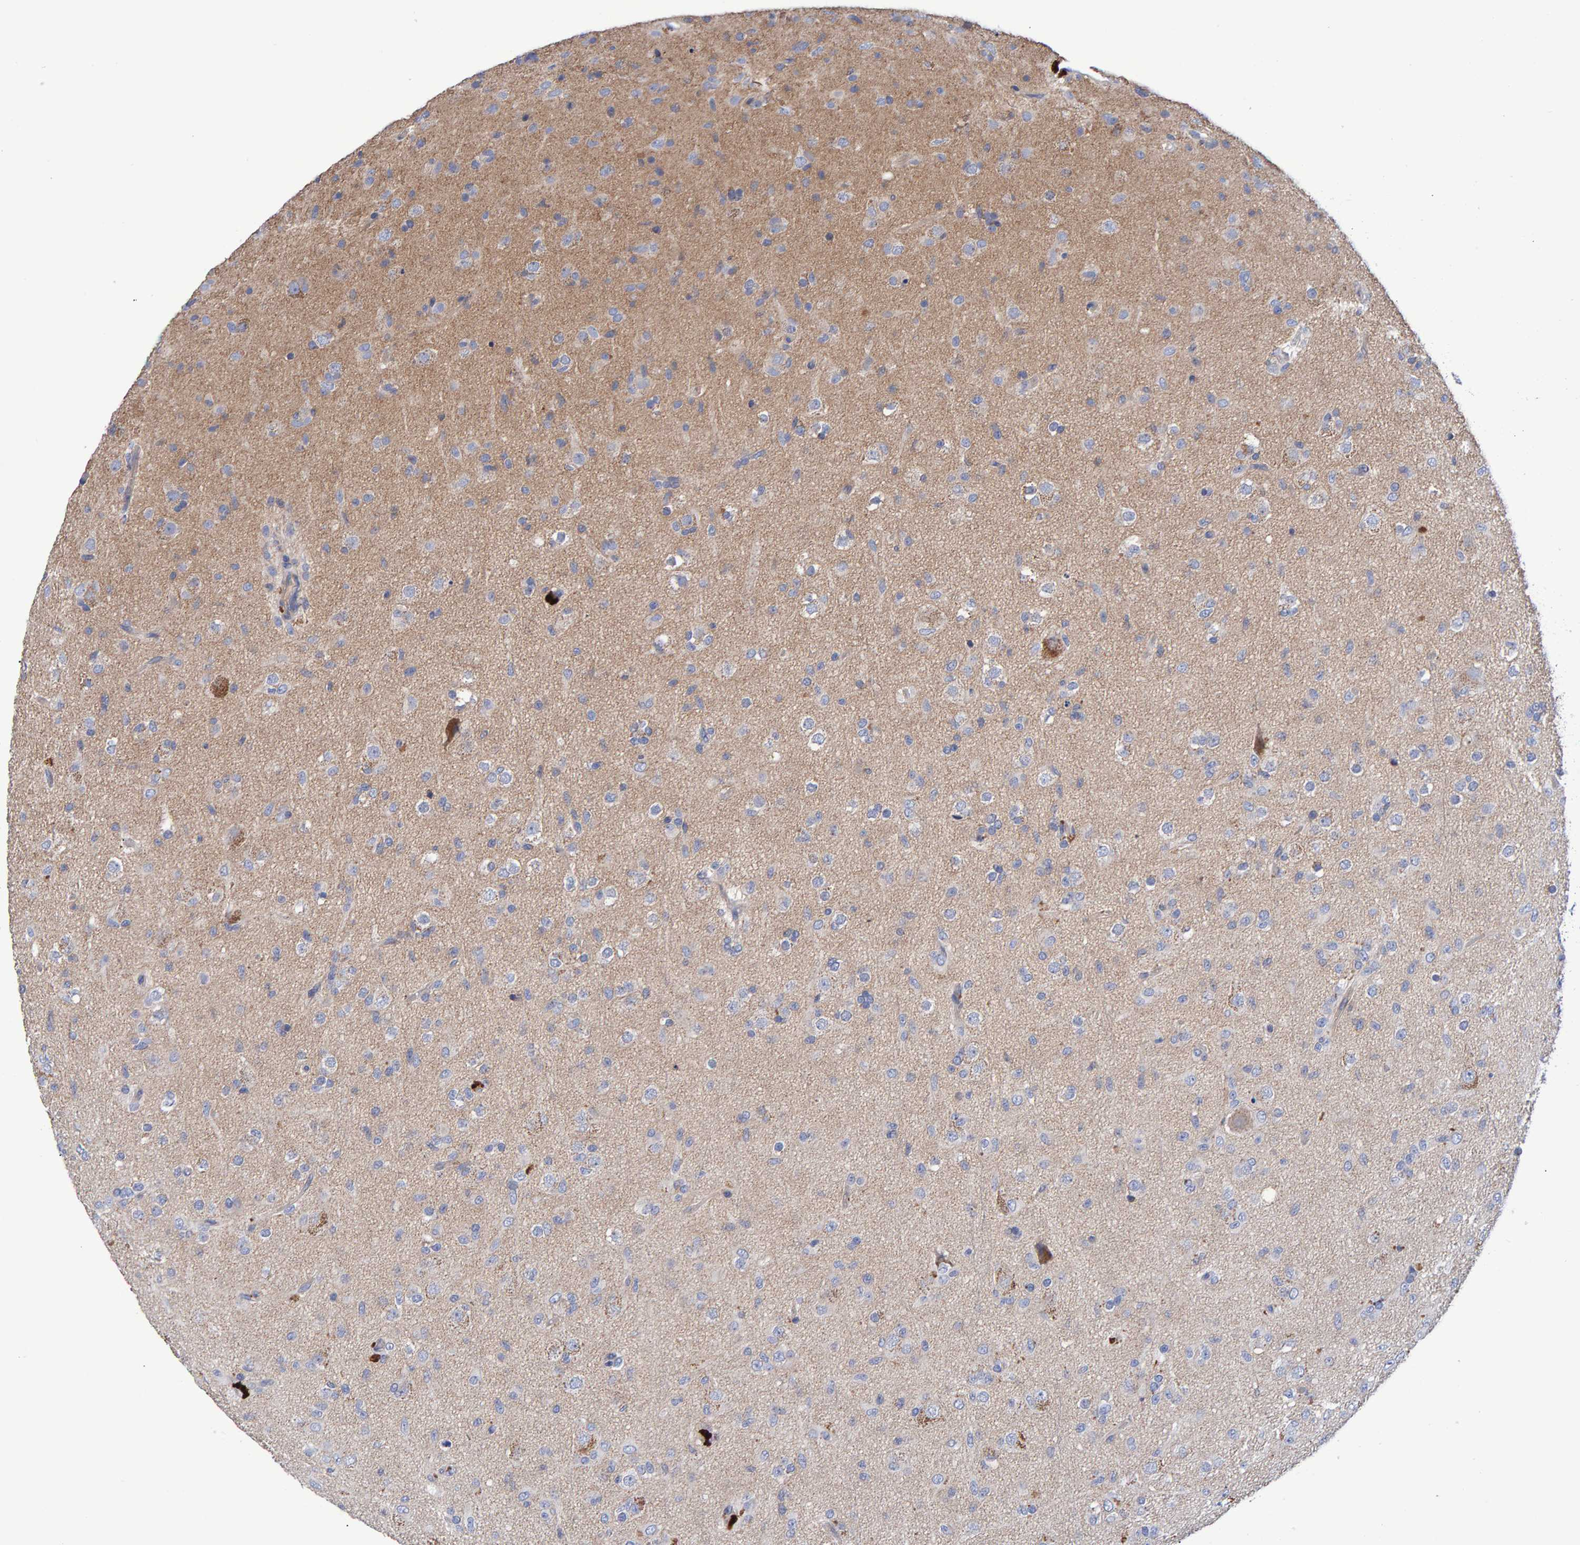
{"staining": {"intensity": "negative", "quantity": "none", "location": "none"}, "tissue": "glioma", "cell_type": "Tumor cells", "image_type": "cancer", "snomed": [{"axis": "morphology", "description": "Glioma, malignant, Low grade"}, {"axis": "topography", "description": "Brain"}], "caption": "The immunohistochemistry (IHC) histopathology image has no significant positivity in tumor cells of low-grade glioma (malignant) tissue.", "gene": "EFR3A", "patient": {"sex": "male", "age": 65}}